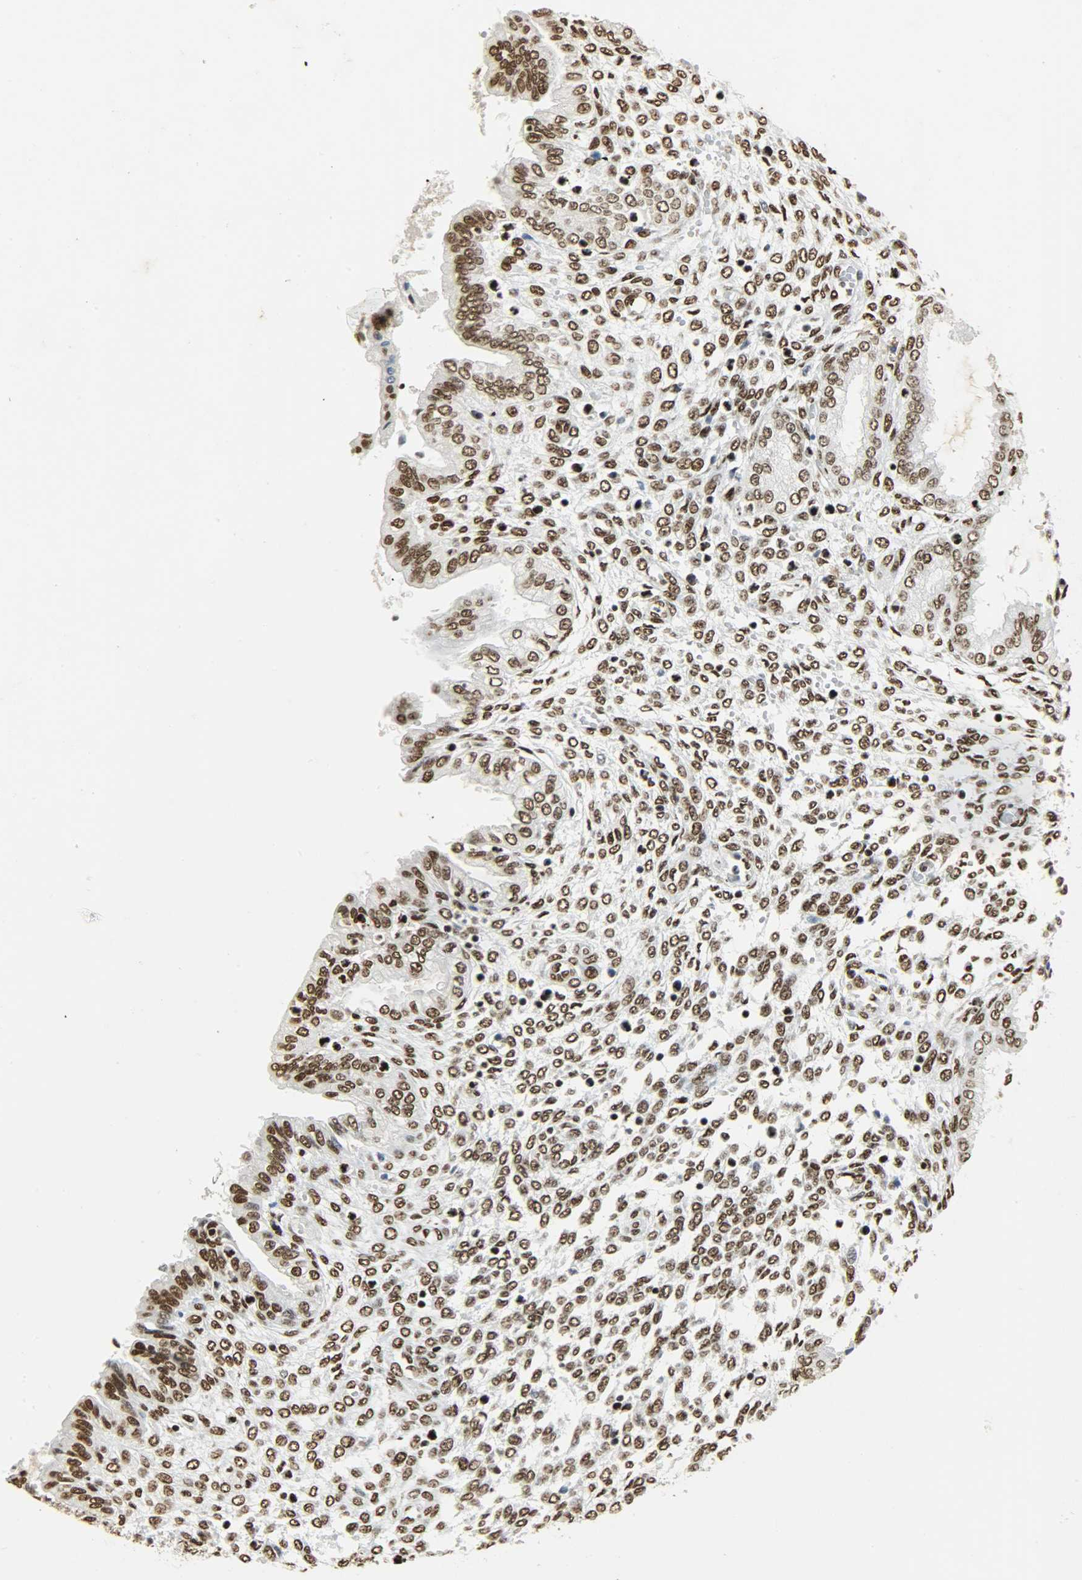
{"staining": {"intensity": "strong", "quantity": ">75%", "location": "nuclear"}, "tissue": "endometrium", "cell_type": "Cells in endometrial stroma", "image_type": "normal", "snomed": [{"axis": "morphology", "description": "Normal tissue, NOS"}, {"axis": "topography", "description": "Endometrium"}], "caption": "Human endometrium stained for a protein (brown) shows strong nuclear positive expression in approximately >75% of cells in endometrial stroma.", "gene": "KHDRBS1", "patient": {"sex": "female", "age": 33}}